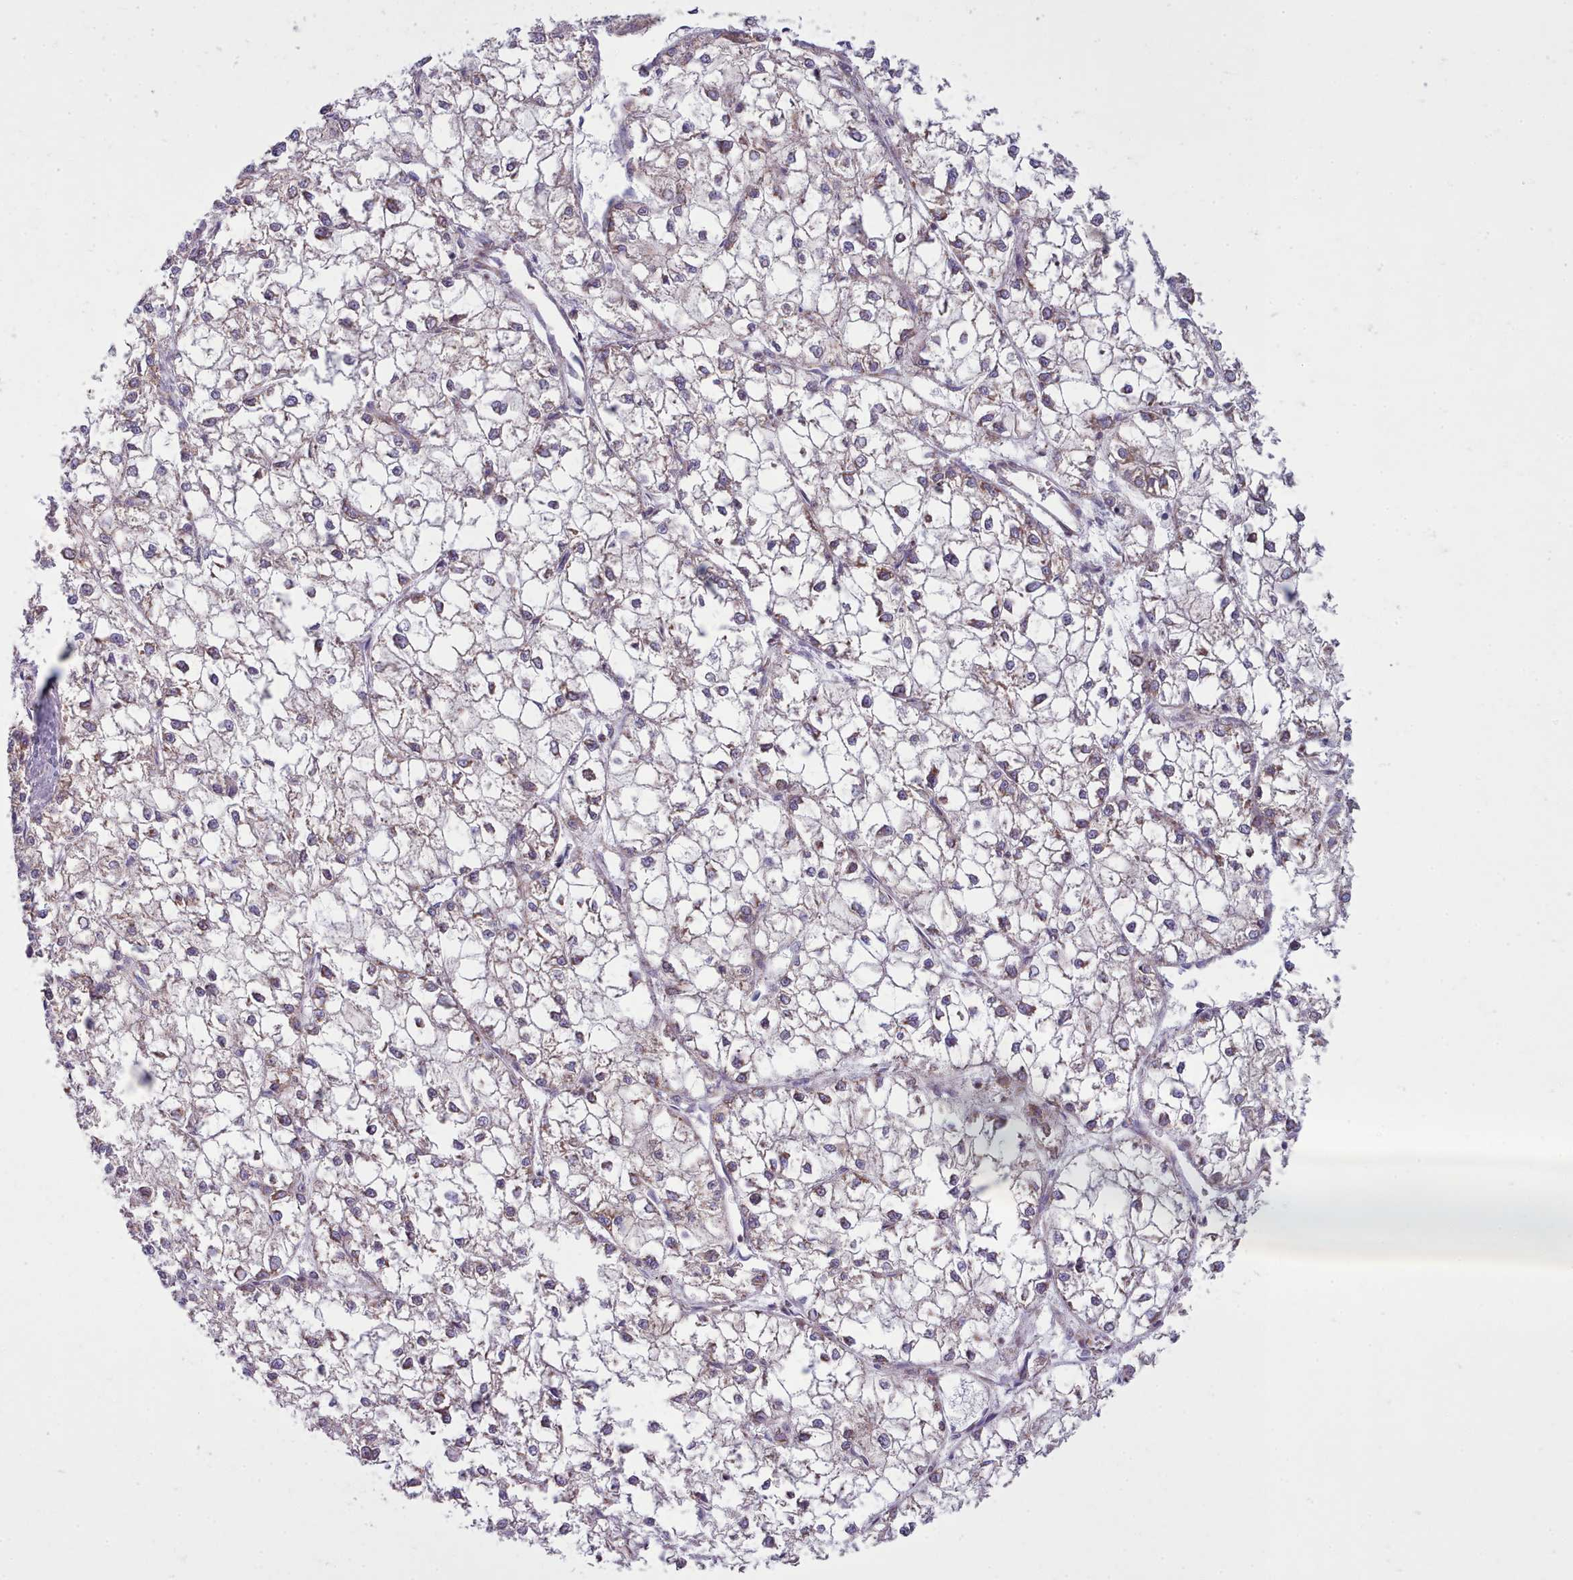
{"staining": {"intensity": "weak", "quantity": "<25%", "location": "cytoplasmic/membranous"}, "tissue": "liver cancer", "cell_type": "Tumor cells", "image_type": "cancer", "snomed": [{"axis": "morphology", "description": "Carcinoma, Hepatocellular, NOS"}, {"axis": "topography", "description": "Liver"}], "caption": "Tumor cells show no significant protein positivity in liver hepatocellular carcinoma.", "gene": "SRP54", "patient": {"sex": "female", "age": 43}}